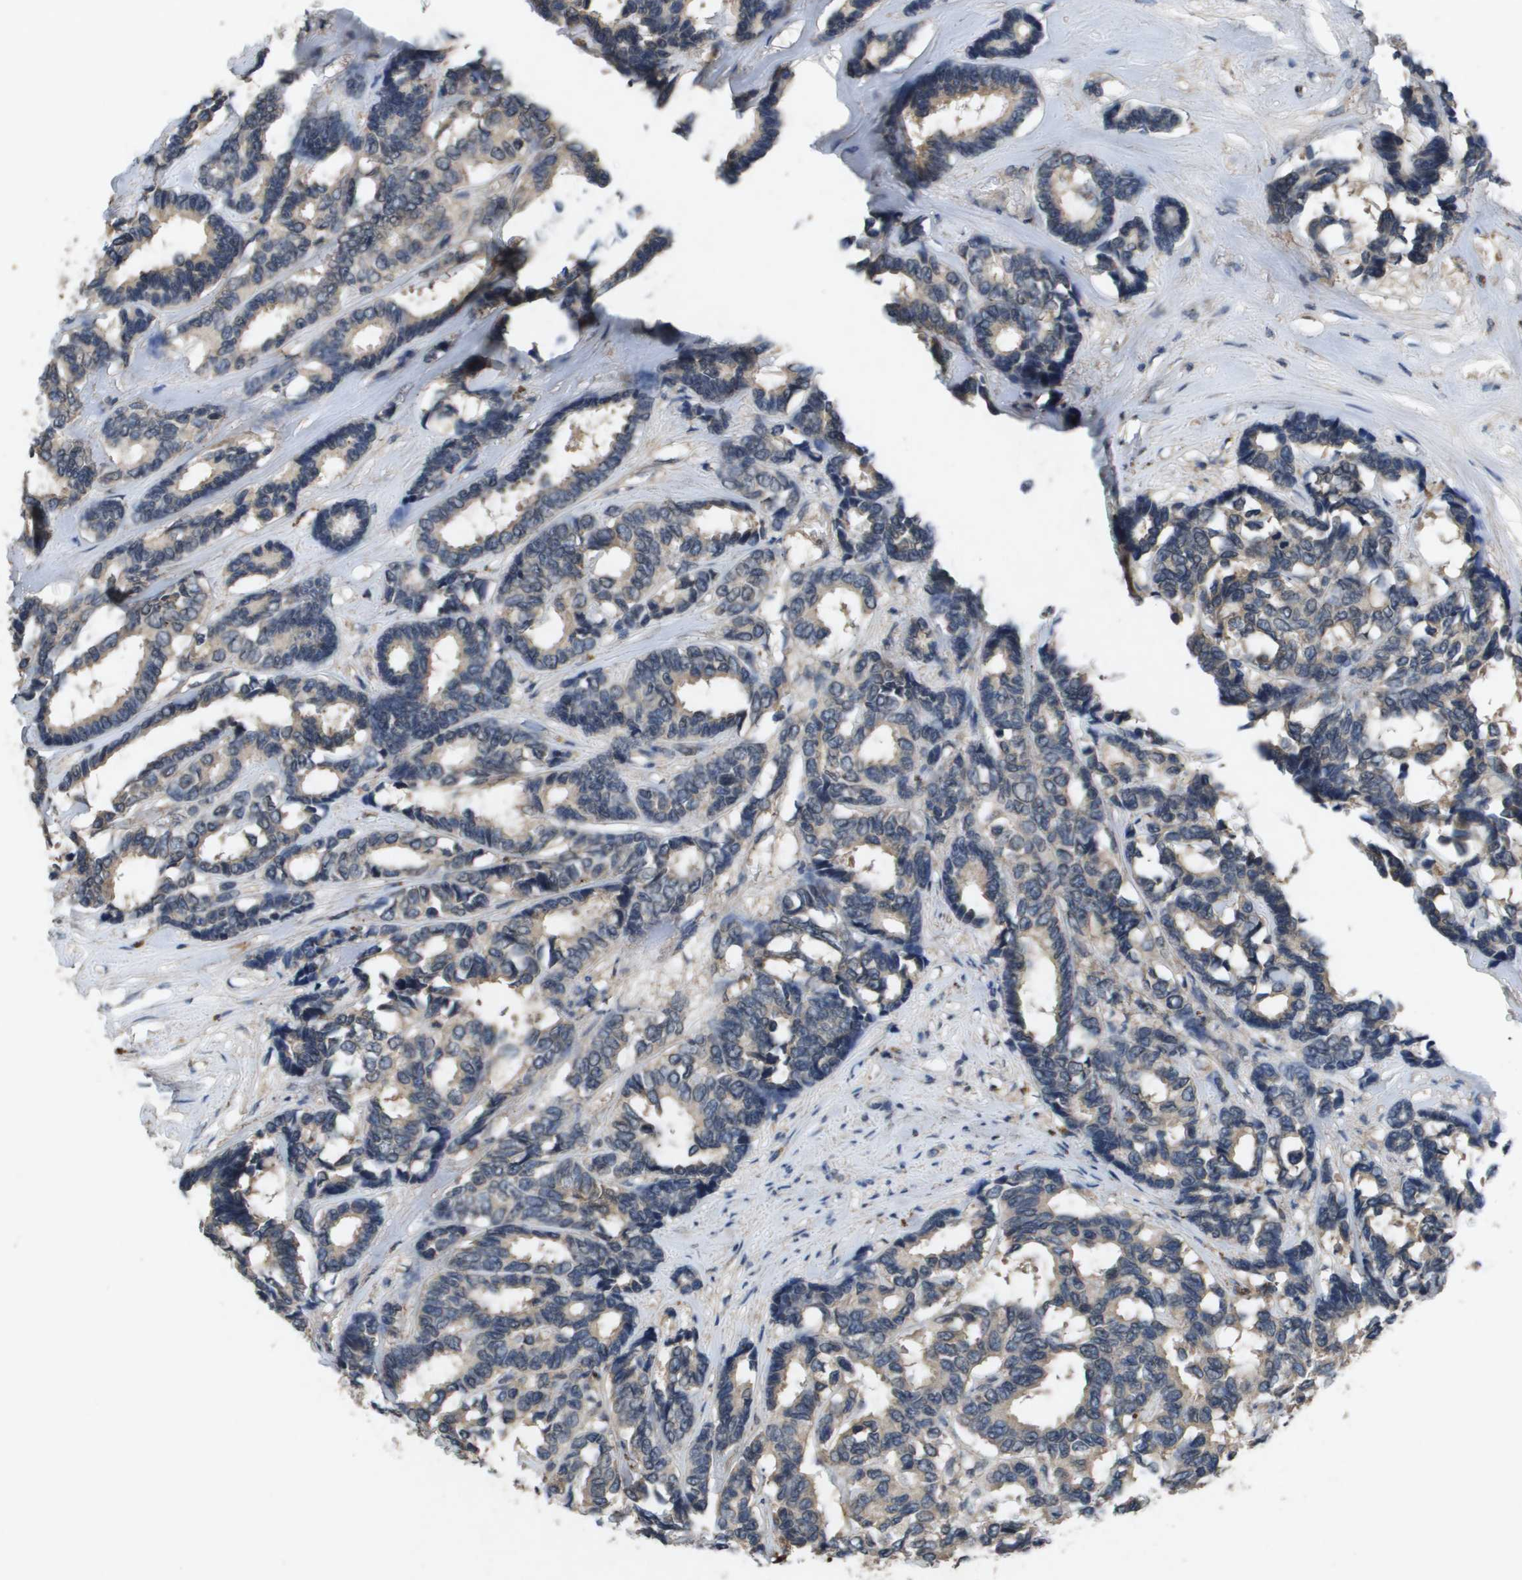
{"staining": {"intensity": "weak", "quantity": "25%-75%", "location": "cytoplasmic/membranous"}, "tissue": "breast cancer", "cell_type": "Tumor cells", "image_type": "cancer", "snomed": [{"axis": "morphology", "description": "Duct carcinoma"}, {"axis": "topography", "description": "Breast"}], "caption": "Breast infiltrating ductal carcinoma tissue exhibits weak cytoplasmic/membranous positivity in approximately 25%-75% of tumor cells, visualized by immunohistochemistry.", "gene": "PROC", "patient": {"sex": "female", "age": 87}}